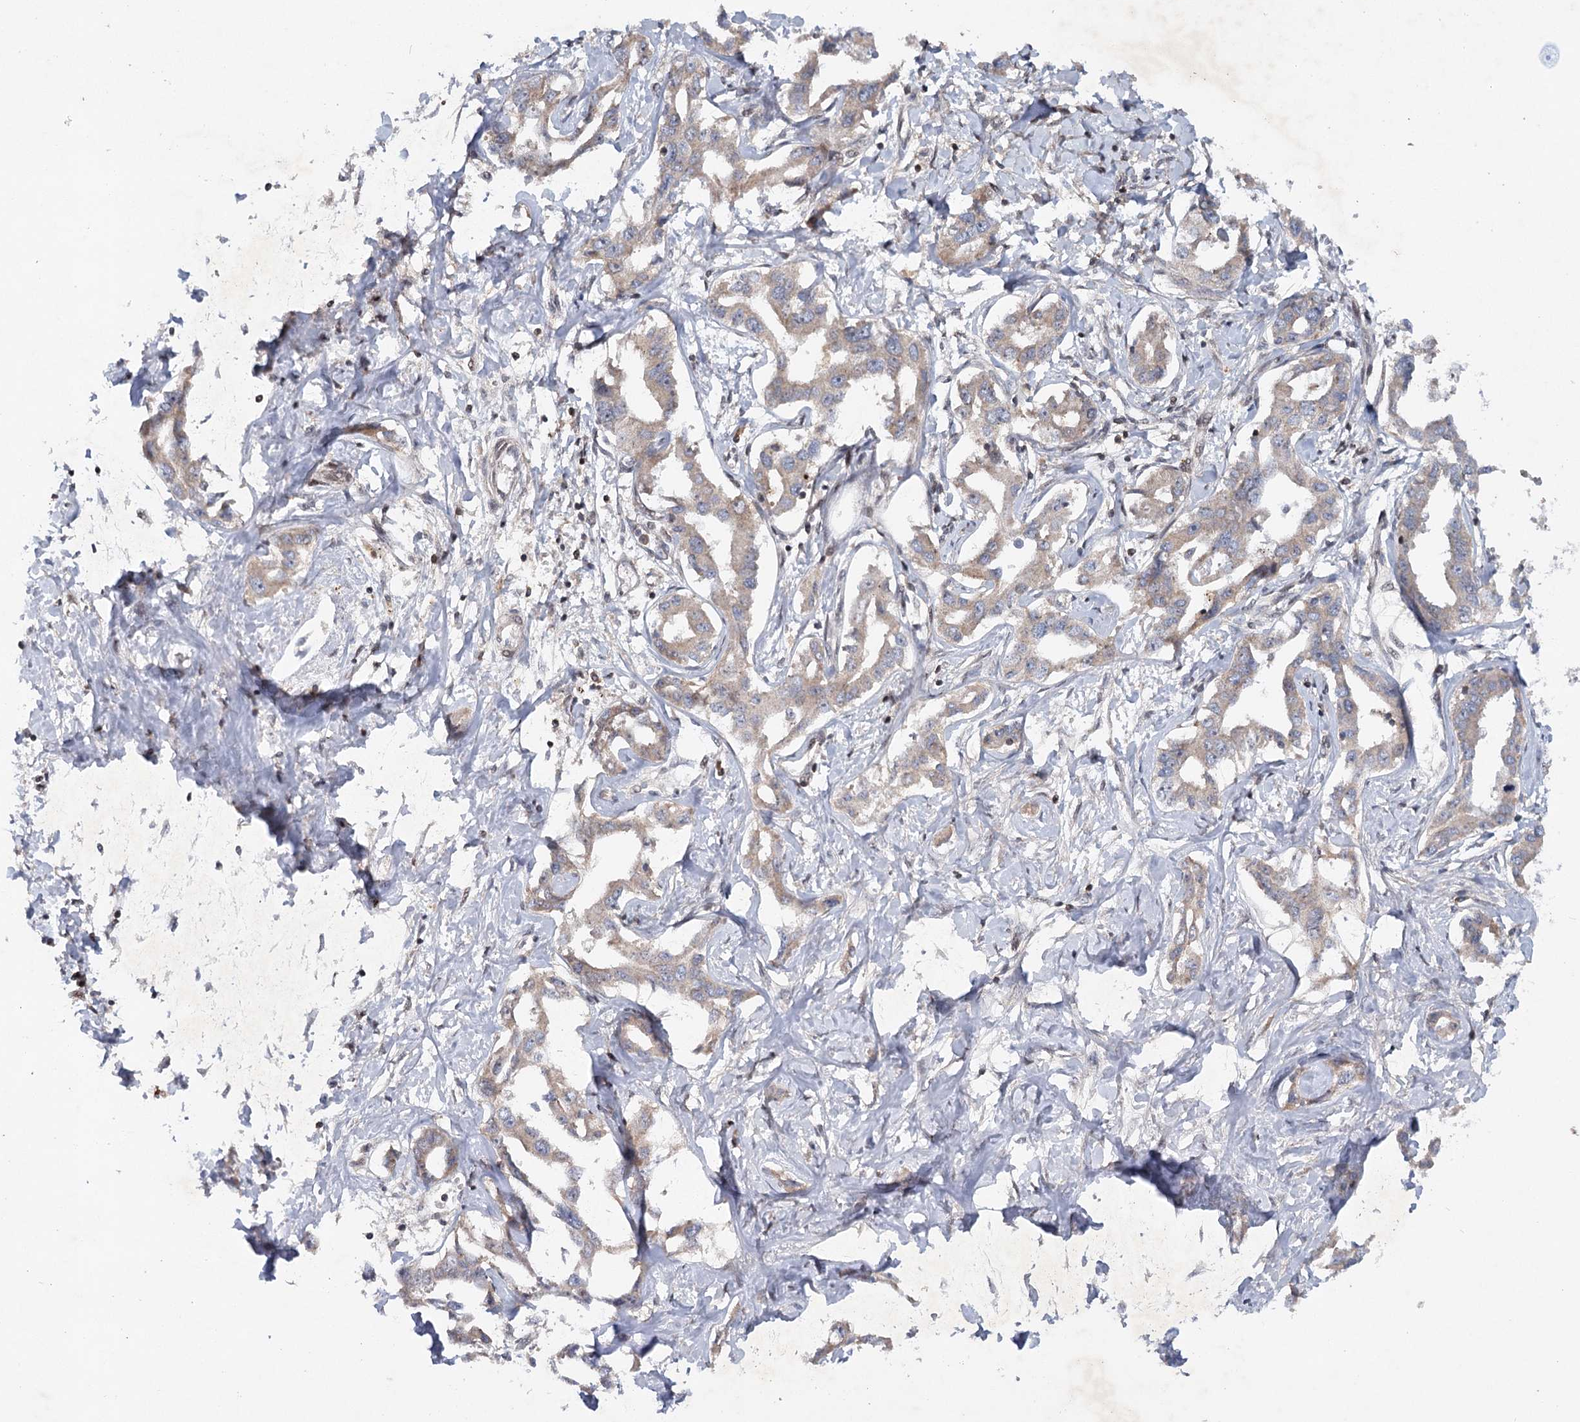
{"staining": {"intensity": "moderate", "quantity": ">75%", "location": "cytoplasmic/membranous"}, "tissue": "liver cancer", "cell_type": "Tumor cells", "image_type": "cancer", "snomed": [{"axis": "morphology", "description": "Cholangiocarcinoma"}, {"axis": "topography", "description": "Liver"}], "caption": "The histopathology image exhibits staining of liver cancer, revealing moderate cytoplasmic/membranous protein staining (brown color) within tumor cells. The protein of interest is stained brown, and the nuclei are stained in blue (DAB IHC with brightfield microscopy, high magnification).", "gene": "MAP3K13", "patient": {"sex": "male", "age": 59}}